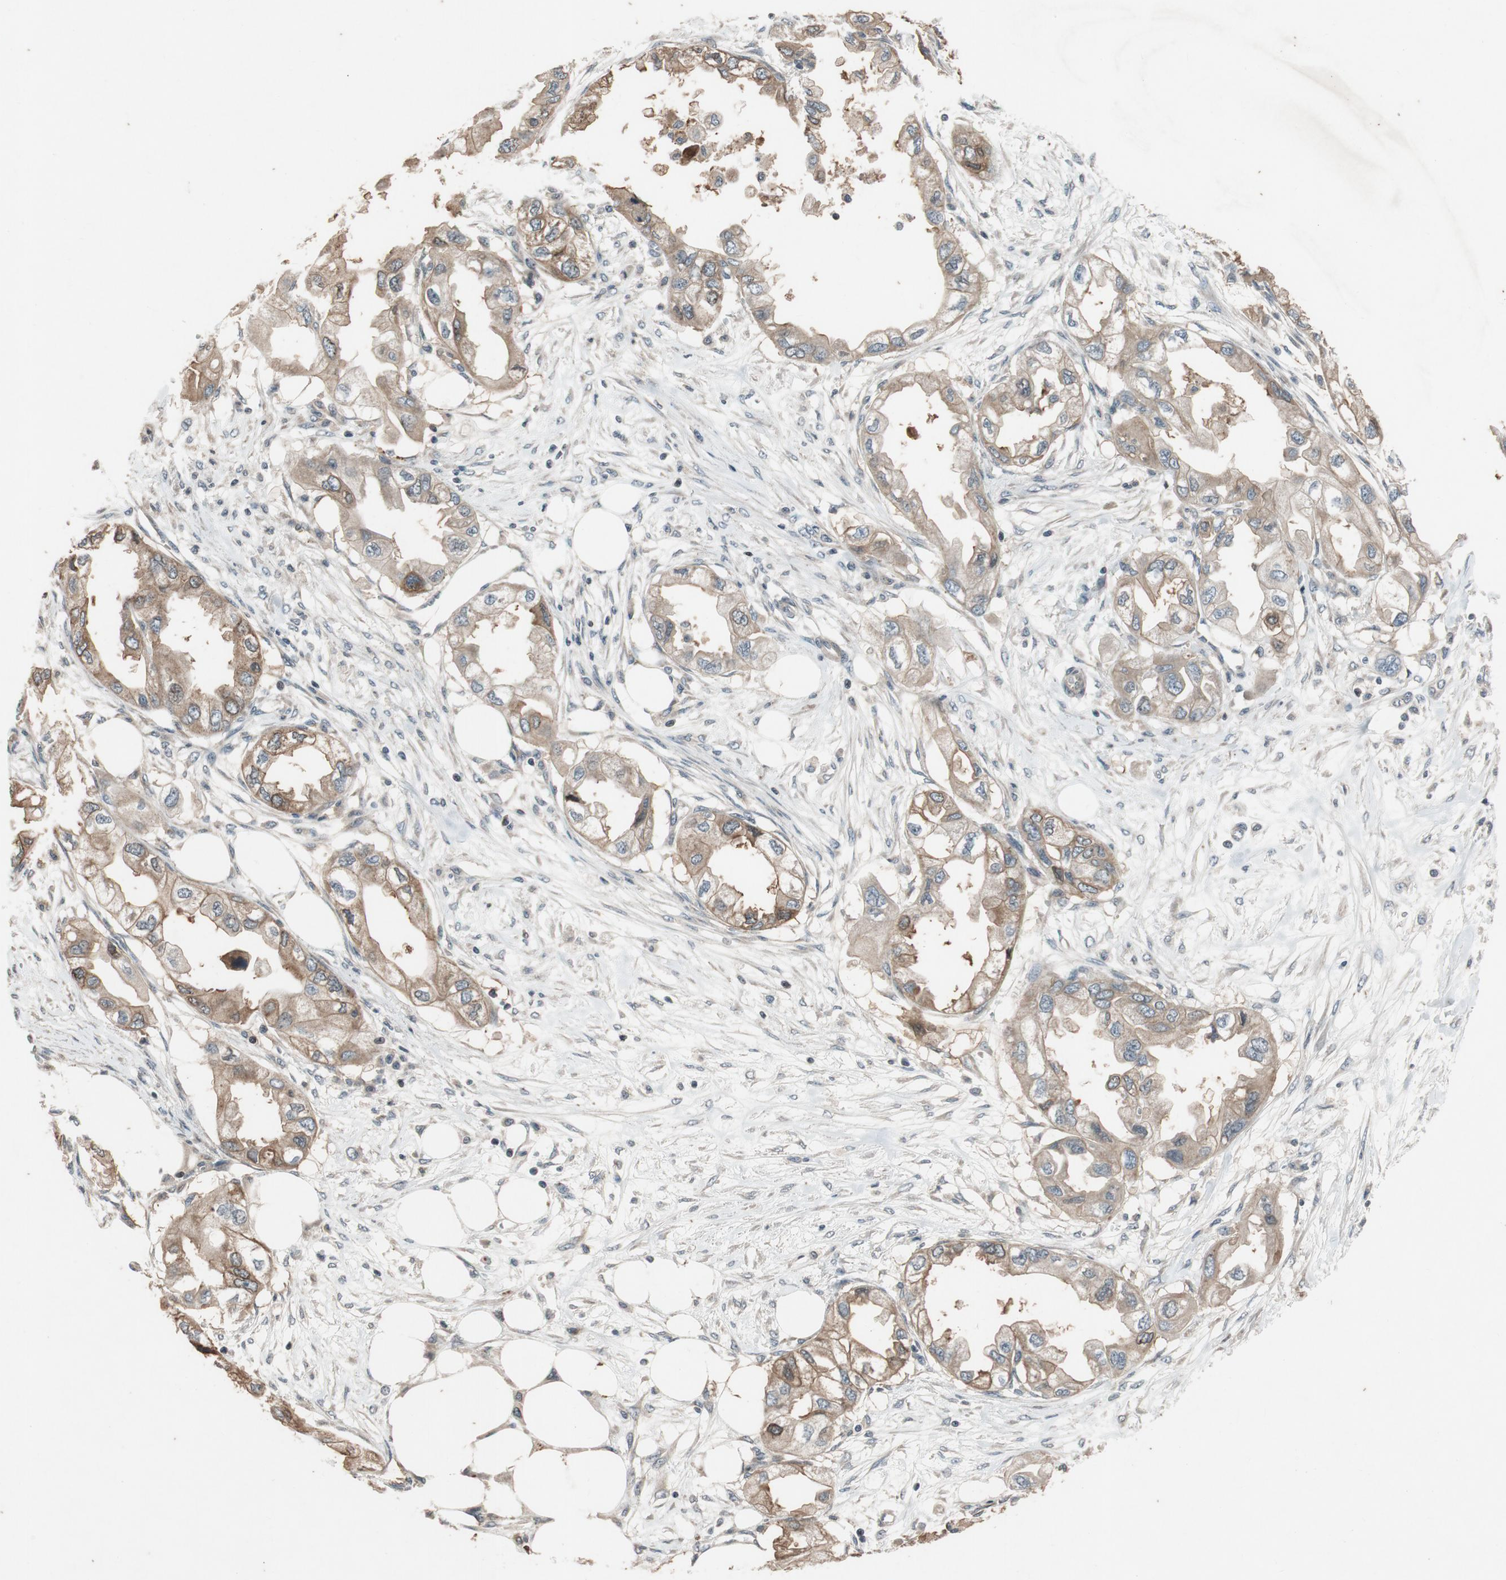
{"staining": {"intensity": "moderate", "quantity": ">75%", "location": "cytoplasmic/membranous"}, "tissue": "endometrial cancer", "cell_type": "Tumor cells", "image_type": "cancer", "snomed": [{"axis": "morphology", "description": "Adenocarcinoma, NOS"}, {"axis": "topography", "description": "Endometrium"}], "caption": "This is an image of immunohistochemistry staining of endometrial cancer (adenocarcinoma), which shows moderate expression in the cytoplasmic/membranous of tumor cells.", "gene": "ATP2C1", "patient": {"sex": "female", "age": 67}}